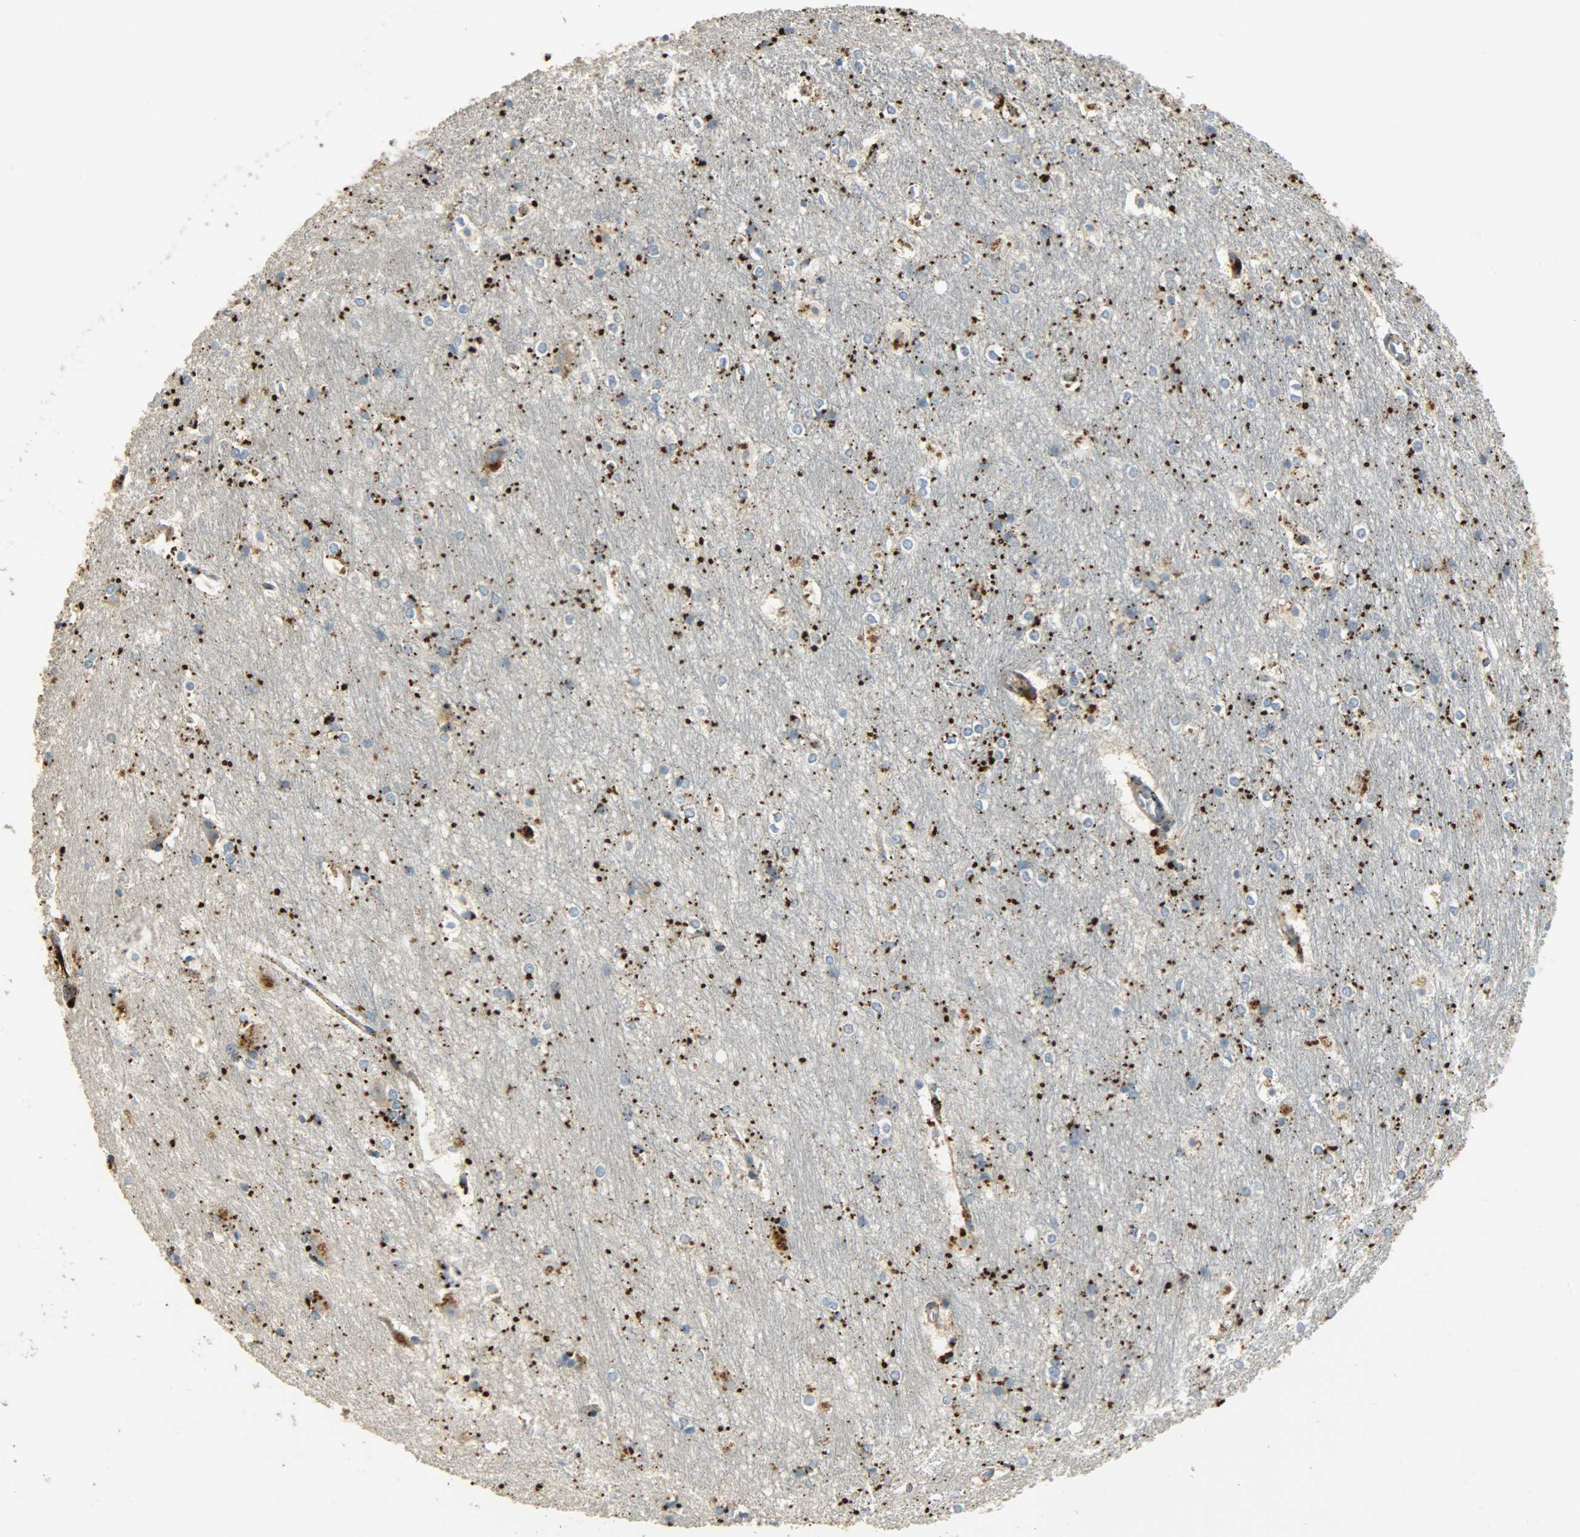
{"staining": {"intensity": "strong", "quantity": "<25%", "location": "cytoplasmic/membranous"}, "tissue": "hippocampus", "cell_type": "Glial cells", "image_type": "normal", "snomed": [{"axis": "morphology", "description": "Normal tissue, NOS"}, {"axis": "topography", "description": "Hippocampus"}], "caption": "Strong cytoplasmic/membranous staining is seen in approximately <25% of glial cells in normal hippocampus.", "gene": "ASAH1", "patient": {"sex": "female", "age": 19}}